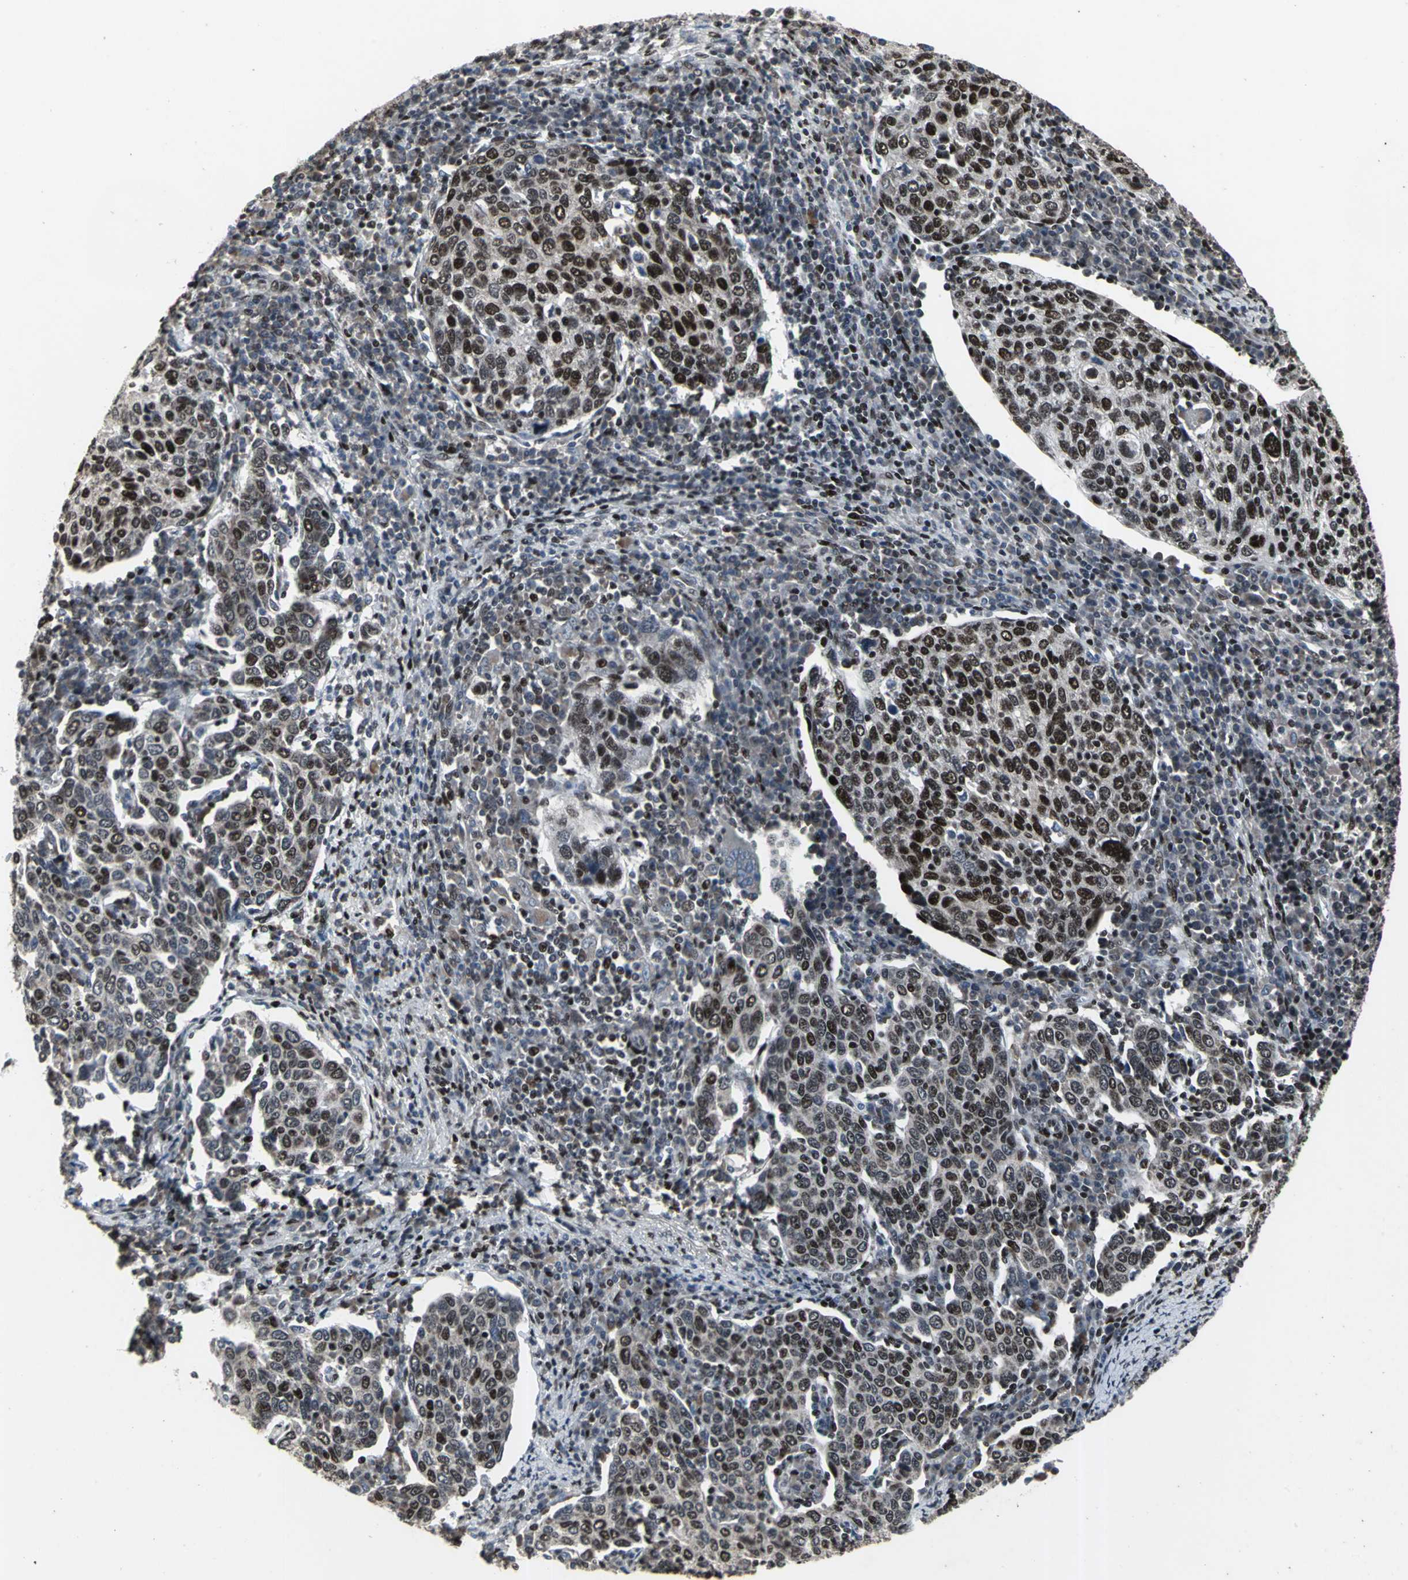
{"staining": {"intensity": "strong", "quantity": "25%-75%", "location": "nuclear"}, "tissue": "cervical cancer", "cell_type": "Tumor cells", "image_type": "cancer", "snomed": [{"axis": "morphology", "description": "Squamous cell carcinoma, NOS"}, {"axis": "topography", "description": "Cervix"}], "caption": "Immunohistochemical staining of human cervical squamous cell carcinoma displays high levels of strong nuclear positivity in about 25%-75% of tumor cells.", "gene": "SRF", "patient": {"sex": "female", "age": 40}}